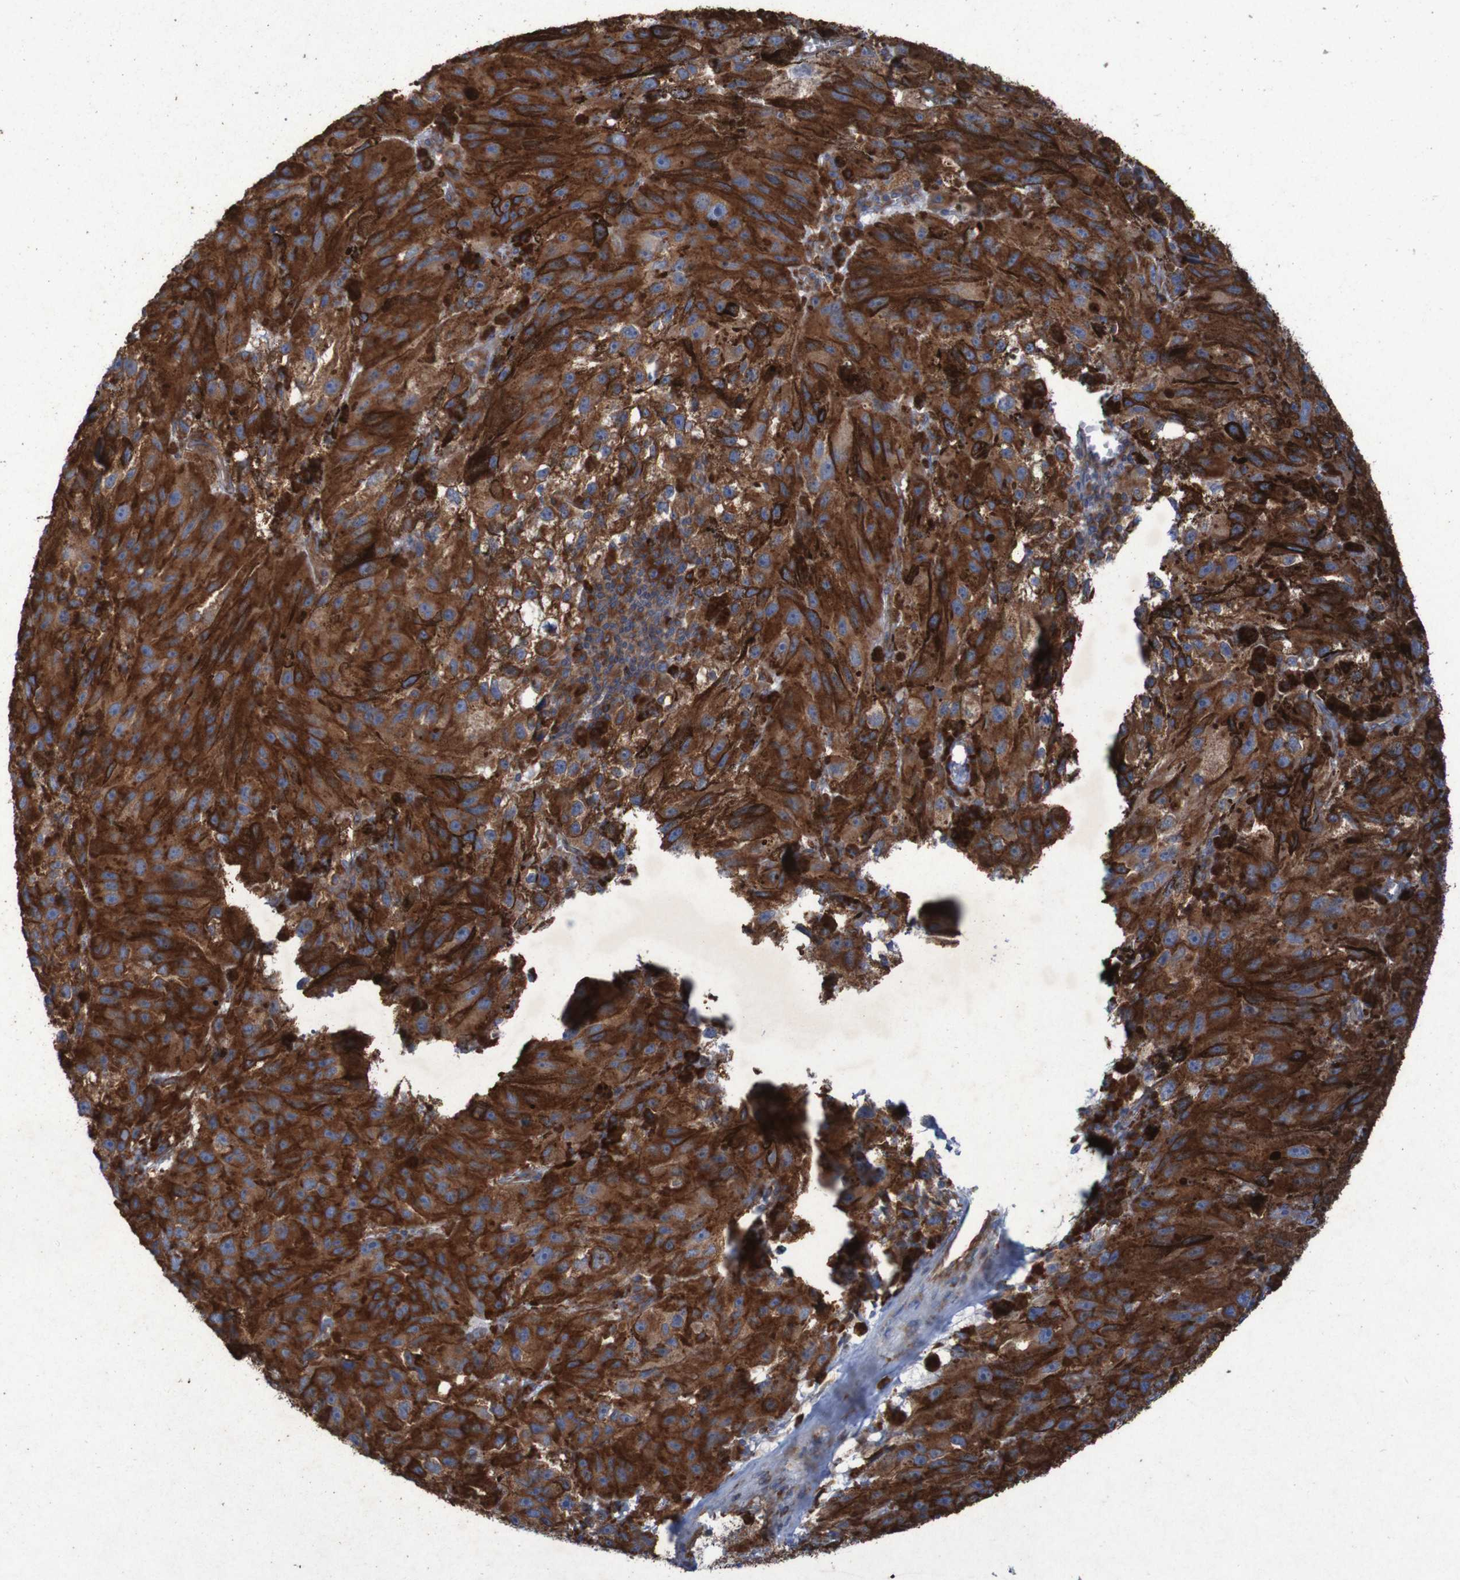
{"staining": {"intensity": "strong", "quantity": ">75%", "location": "cytoplasmic/membranous"}, "tissue": "melanoma", "cell_type": "Tumor cells", "image_type": "cancer", "snomed": [{"axis": "morphology", "description": "Malignant melanoma, NOS"}, {"axis": "topography", "description": "Skin"}], "caption": "A brown stain shows strong cytoplasmic/membranous expression of a protein in human malignant melanoma tumor cells.", "gene": "RPL10", "patient": {"sex": "female", "age": 104}}